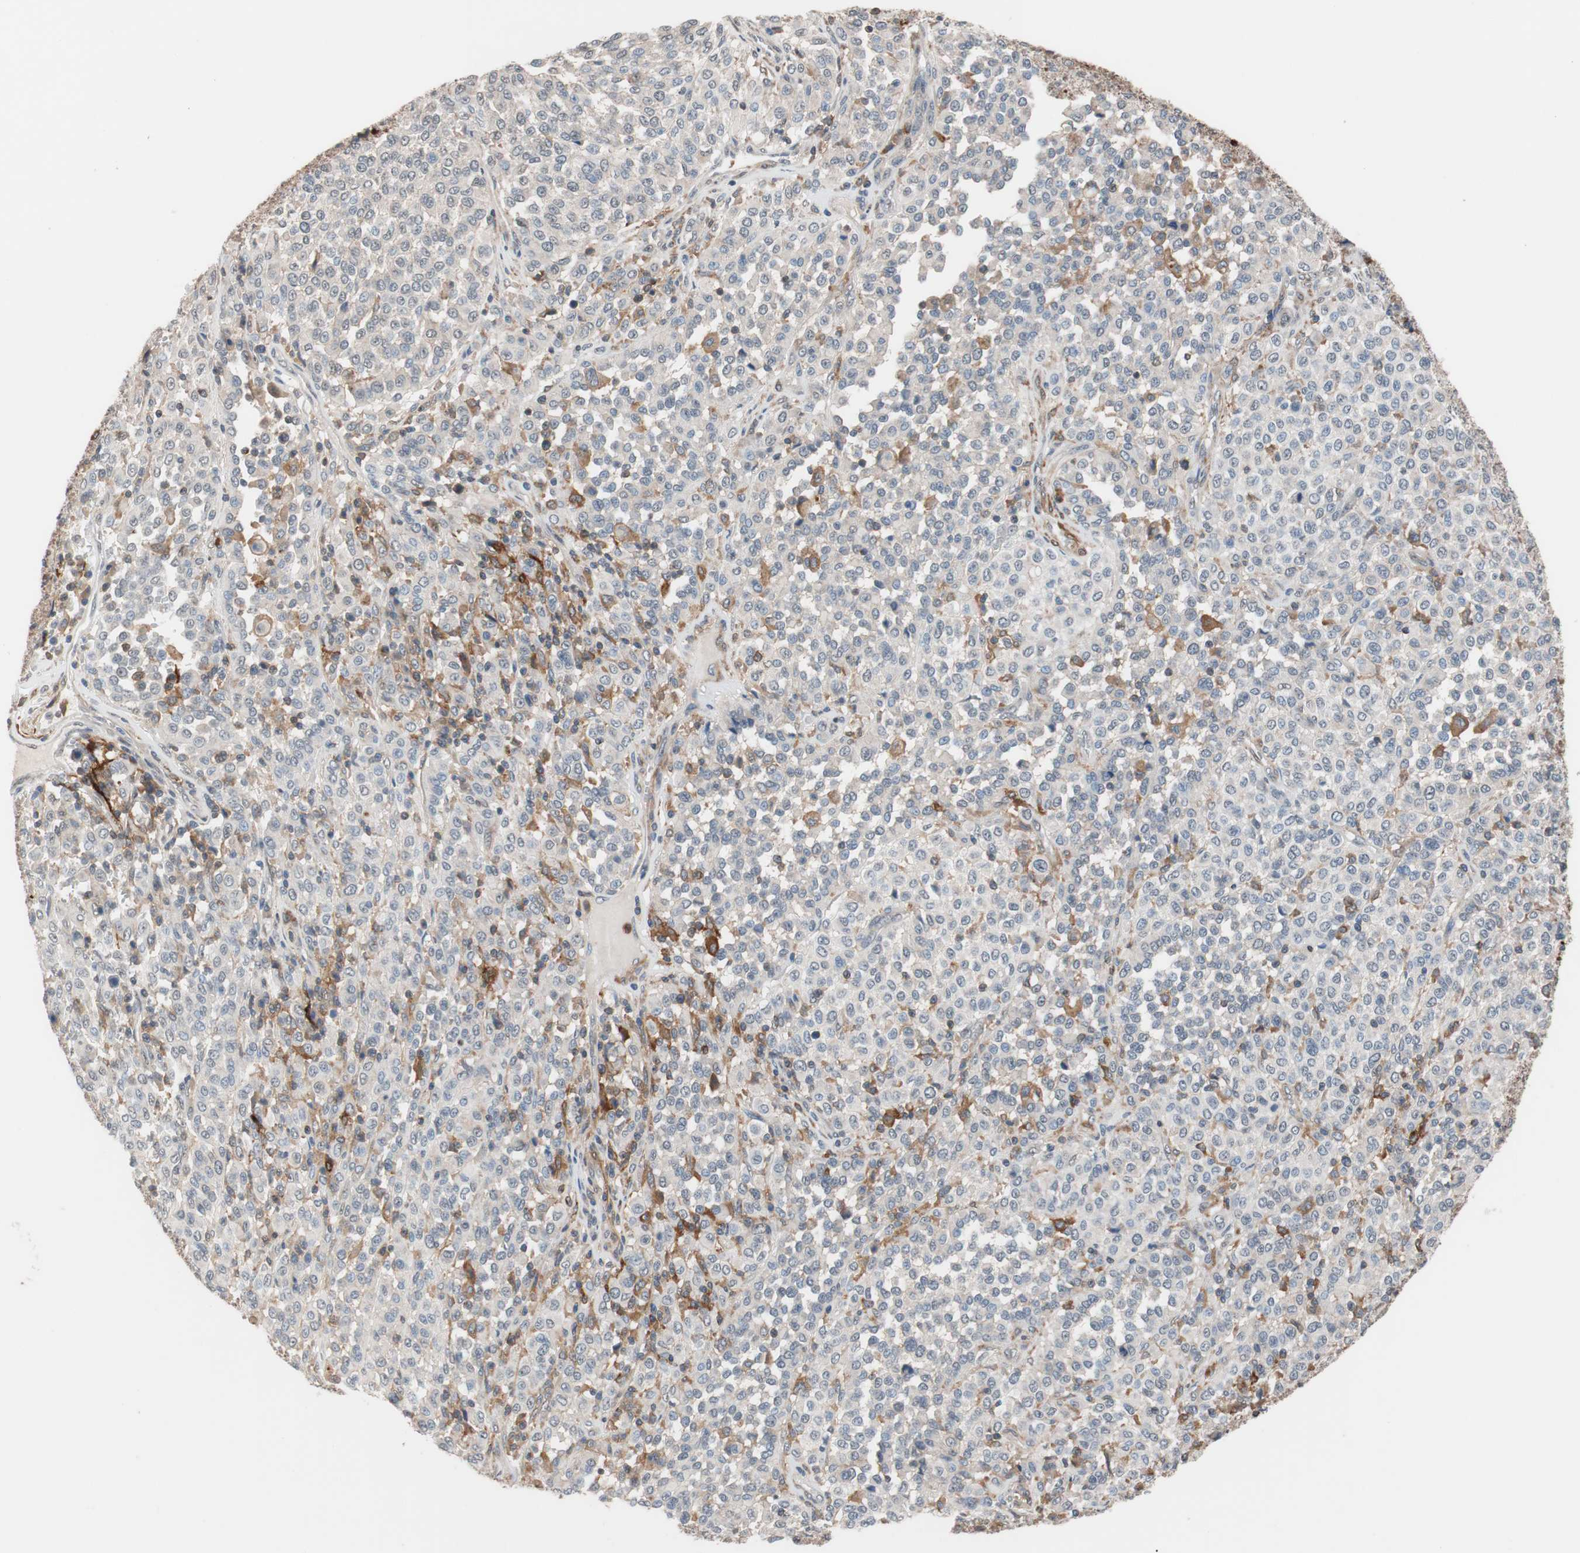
{"staining": {"intensity": "moderate", "quantity": "<25%", "location": "cytoplasmic/membranous"}, "tissue": "melanoma", "cell_type": "Tumor cells", "image_type": "cancer", "snomed": [{"axis": "morphology", "description": "Malignant melanoma, Metastatic site"}, {"axis": "topography", "description": "Pancreas"}], "caption": "An immunohistochemistry (IHC) photomicrograph of neoplastic tissue is shown. Protein staining in brown highlights moderate cytoplasmic/membranous positivity in malignant melanoma (metastatic site) within tumor cells.", "gene": "LITAF", "patient": {"sex": "female", "age": 30}}